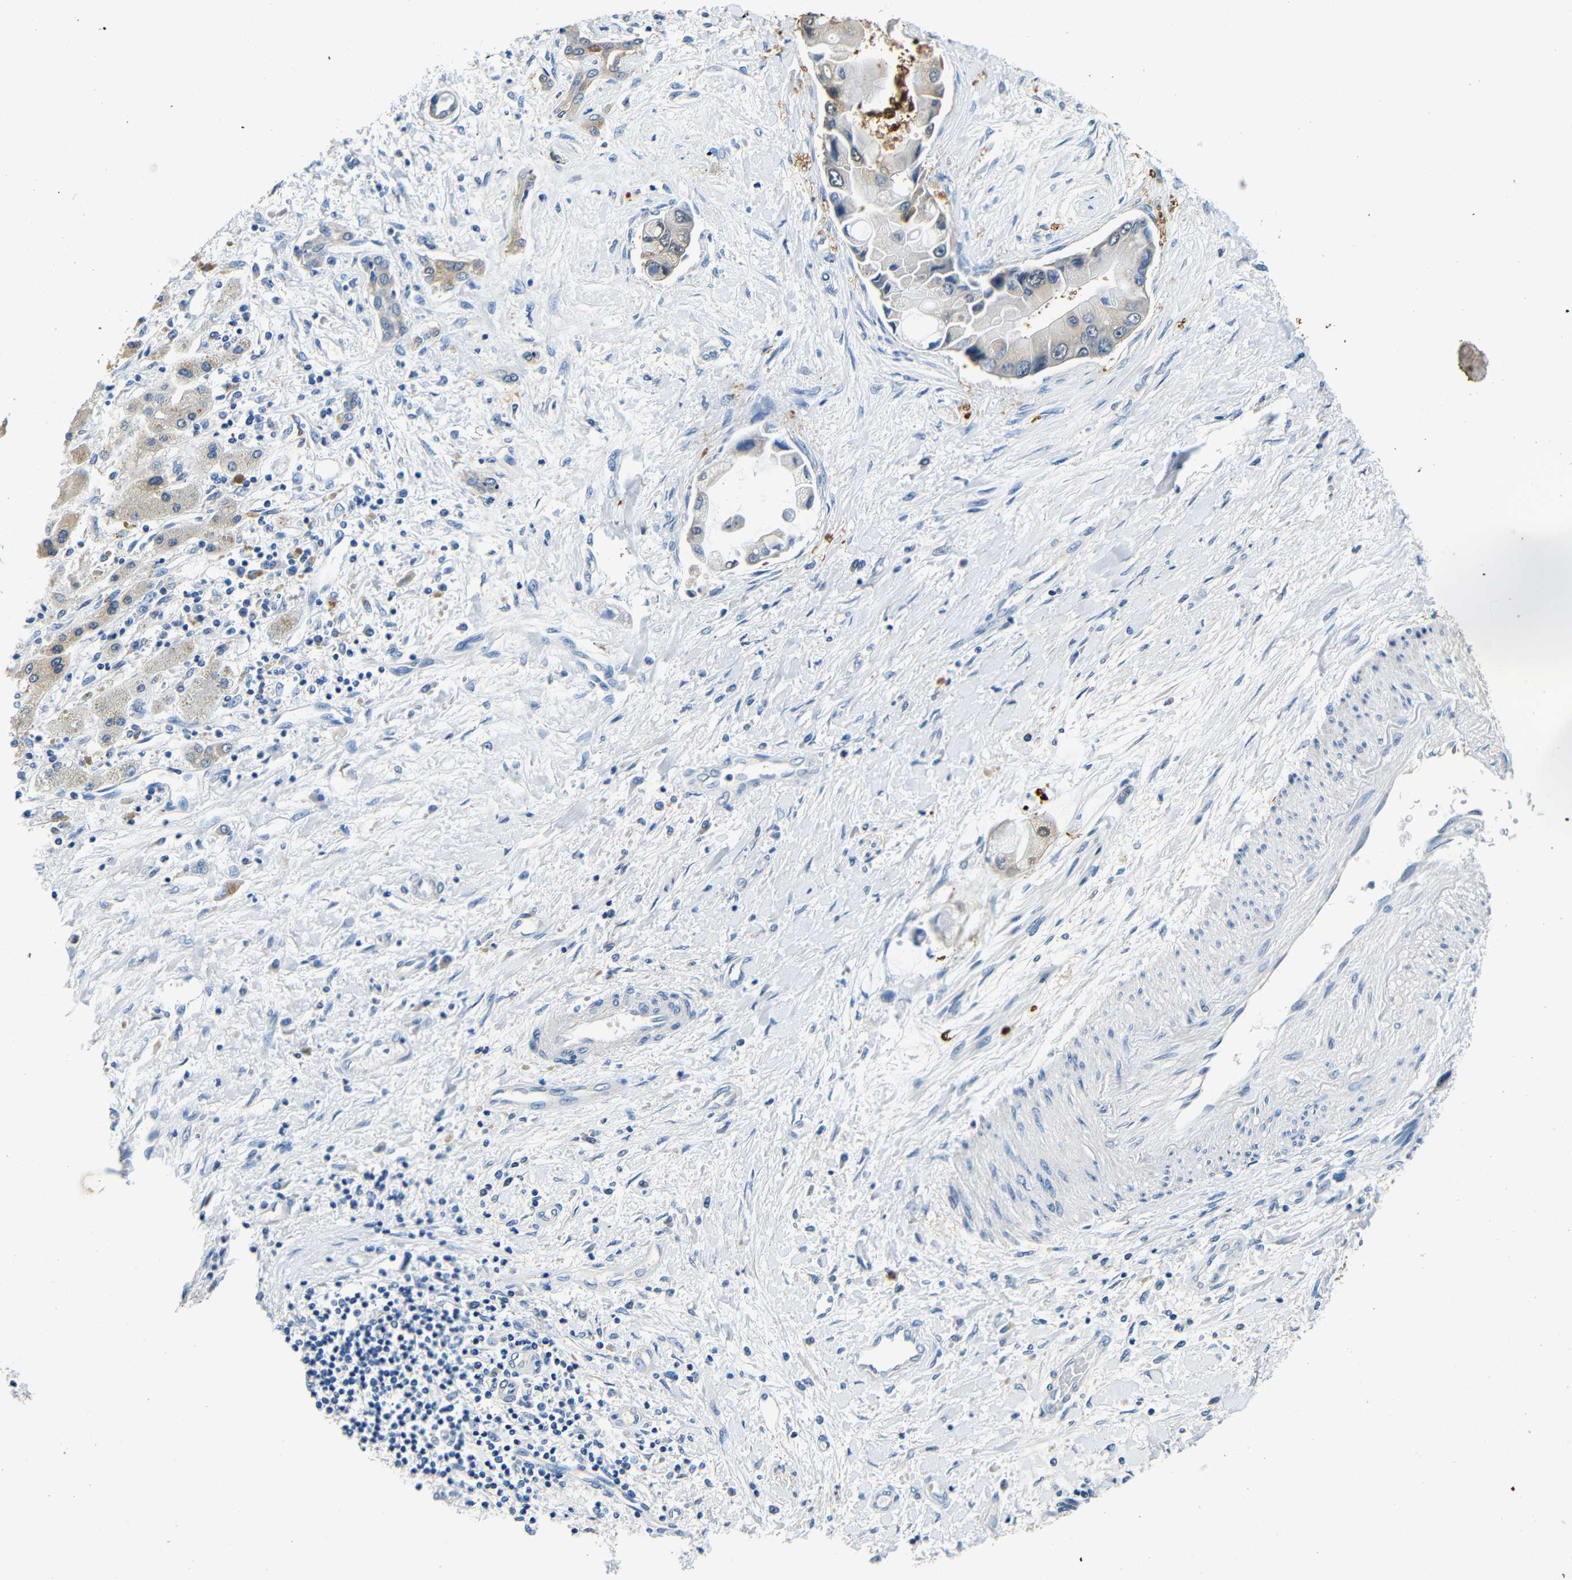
{"staining": {"intensity": "negative", "quantity": "none", "location": "none"}, "tissue": "liver cancer", "cell_type": "Tumor cells", "image_type": "cancer", "snomed": [{"axis": "morphology", "description": "Cholangiocarcinoma"}, {"axis": "topography", "description": "Liver"}], "caption": "A micrograph of liver cancer stained for a protein shows no brown staining in tumor cells.", "gene": "FMO5", "patient": {"sex": "male", "age": 50}}